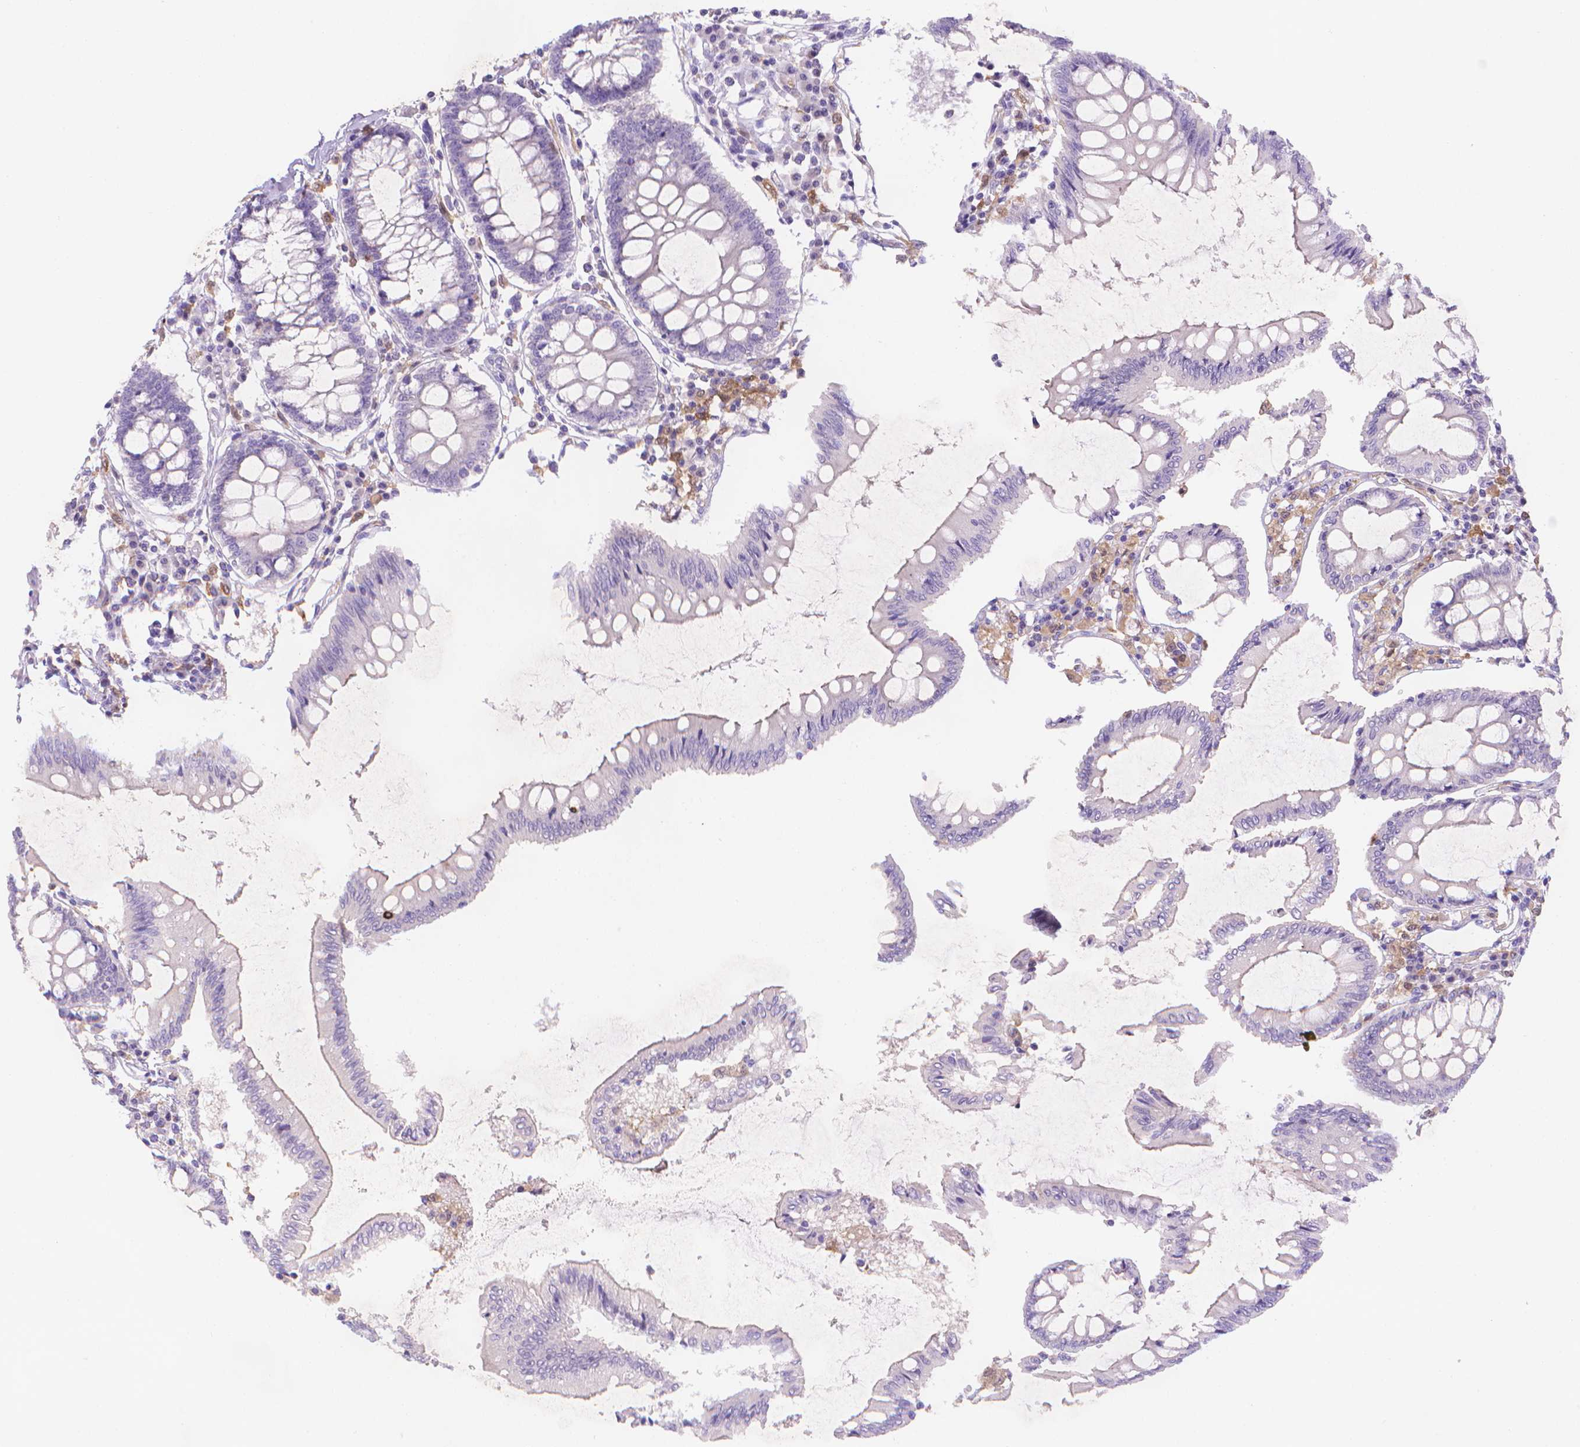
{"staining": {"intensity": "negative", "quantity": "none", "location": "none"}, "tissue": "colon", "cell_type": "Endothelial cells", "image_type": "normal", "snomed": [{"axis": "morphology", "description": "Normal tissue, NOS"}, {"axis": "morphology", "description": "Adenocarcinoma, NOS"}, {"axis": "topography", "description": "Colon"}], "caption": "The photomicrograph exhibits no significant positivity in endothelial cells of colon.", "gene": "FGD2", "patient": {"sex": "male", "age": 83}}